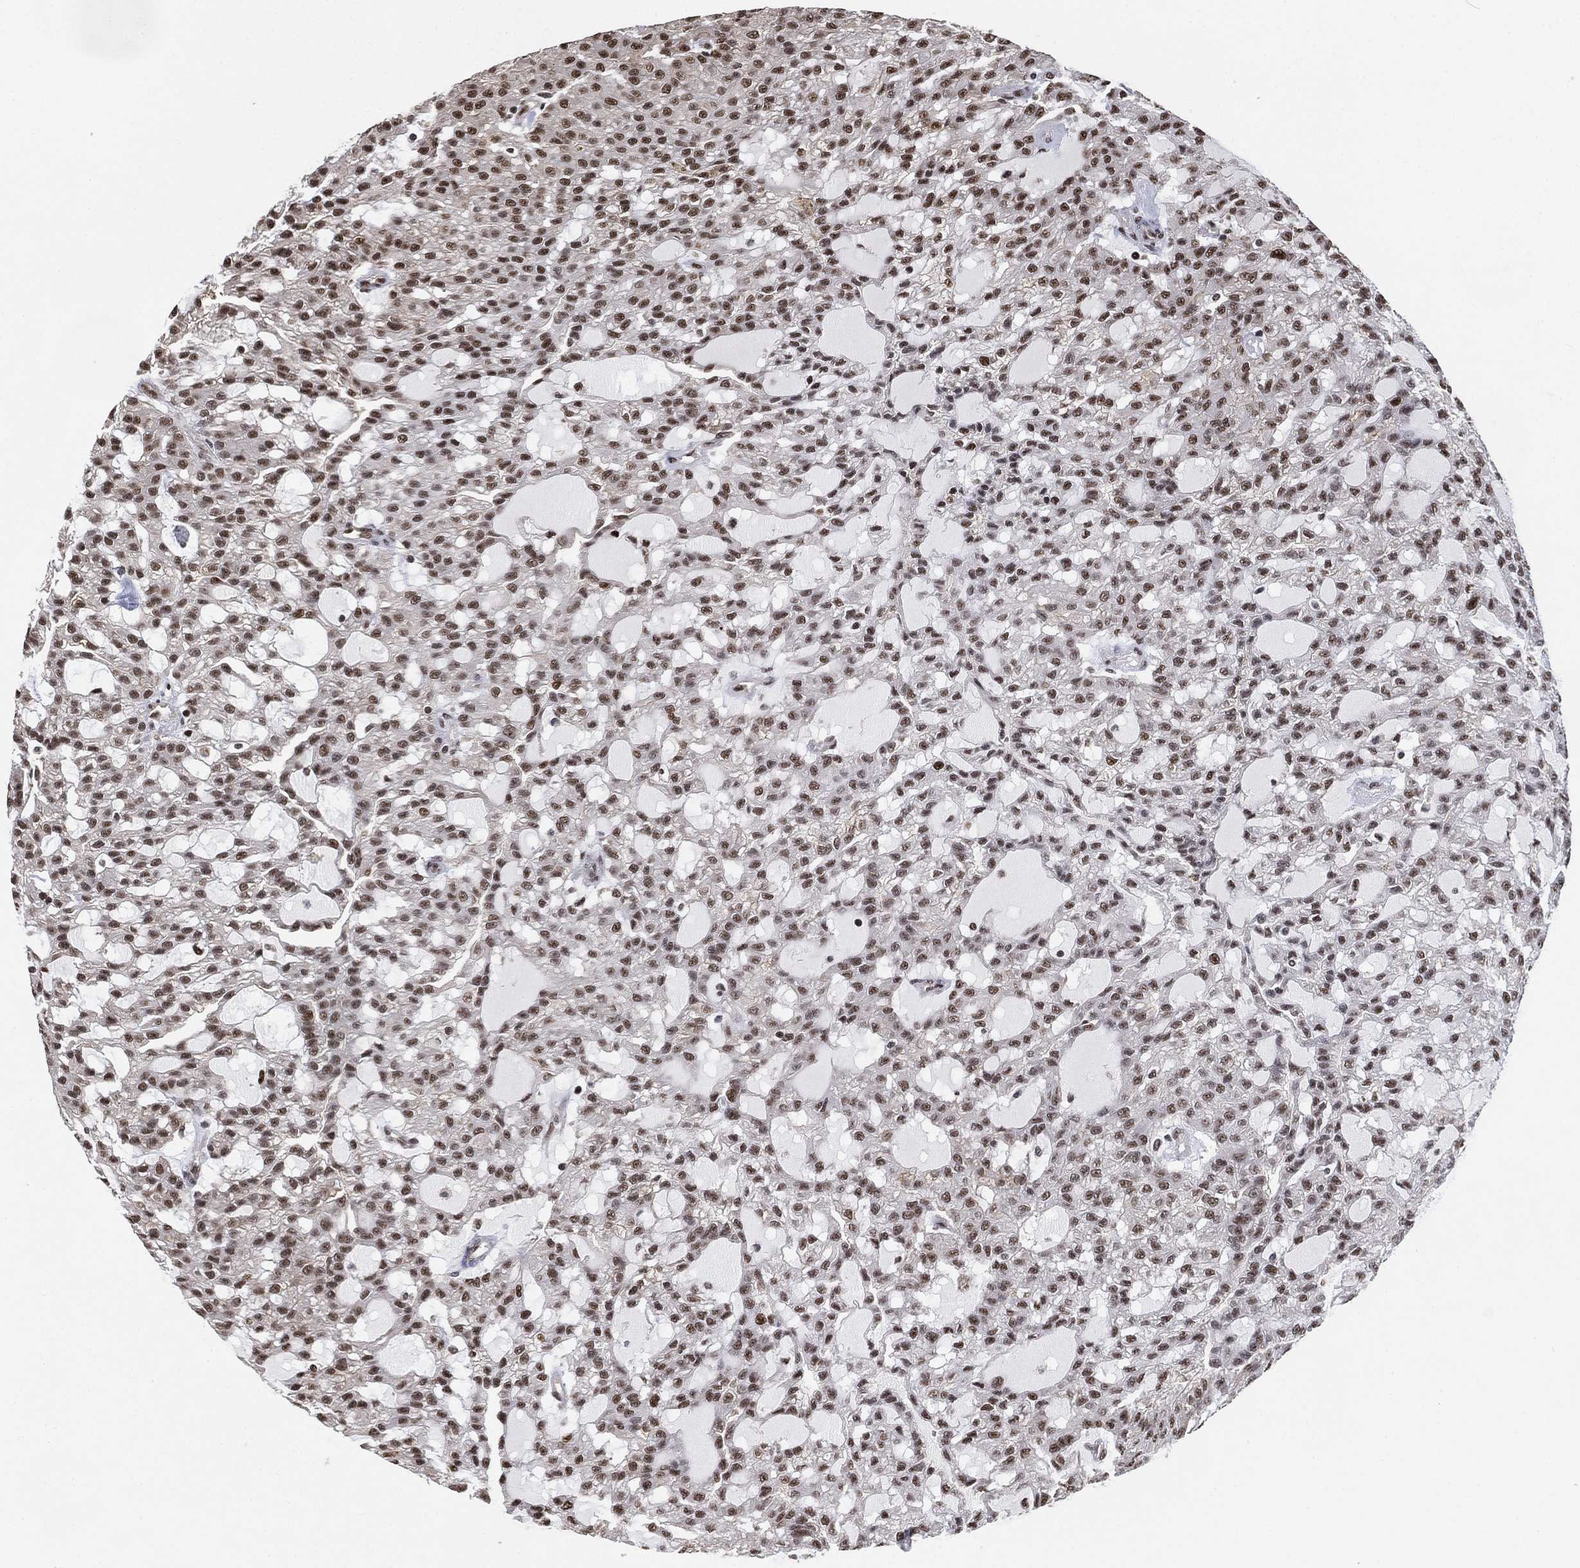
{"staining": {"intensity": "moderate", "quantity": "25%-75%", "location": "nuclear"}, "tissue": "renal cancer", "cell_type": "Tumor cells", "image_type": "cancer", "snomed": [{"axis": "morphology", "description": "Adenocarcinoma, NOS"}, {"axis": "topography", "description": "Kidney"}], "caption": "A brown stain highlights moderate nuclear staining of a protein in human renal cancer tumor cells. Immunohistochemistry (ihc) stains the protein in brown and the nuclei are stained blue.", "gene": "ZSCAN30", "patient": {"sex": "male", "age": 63}}